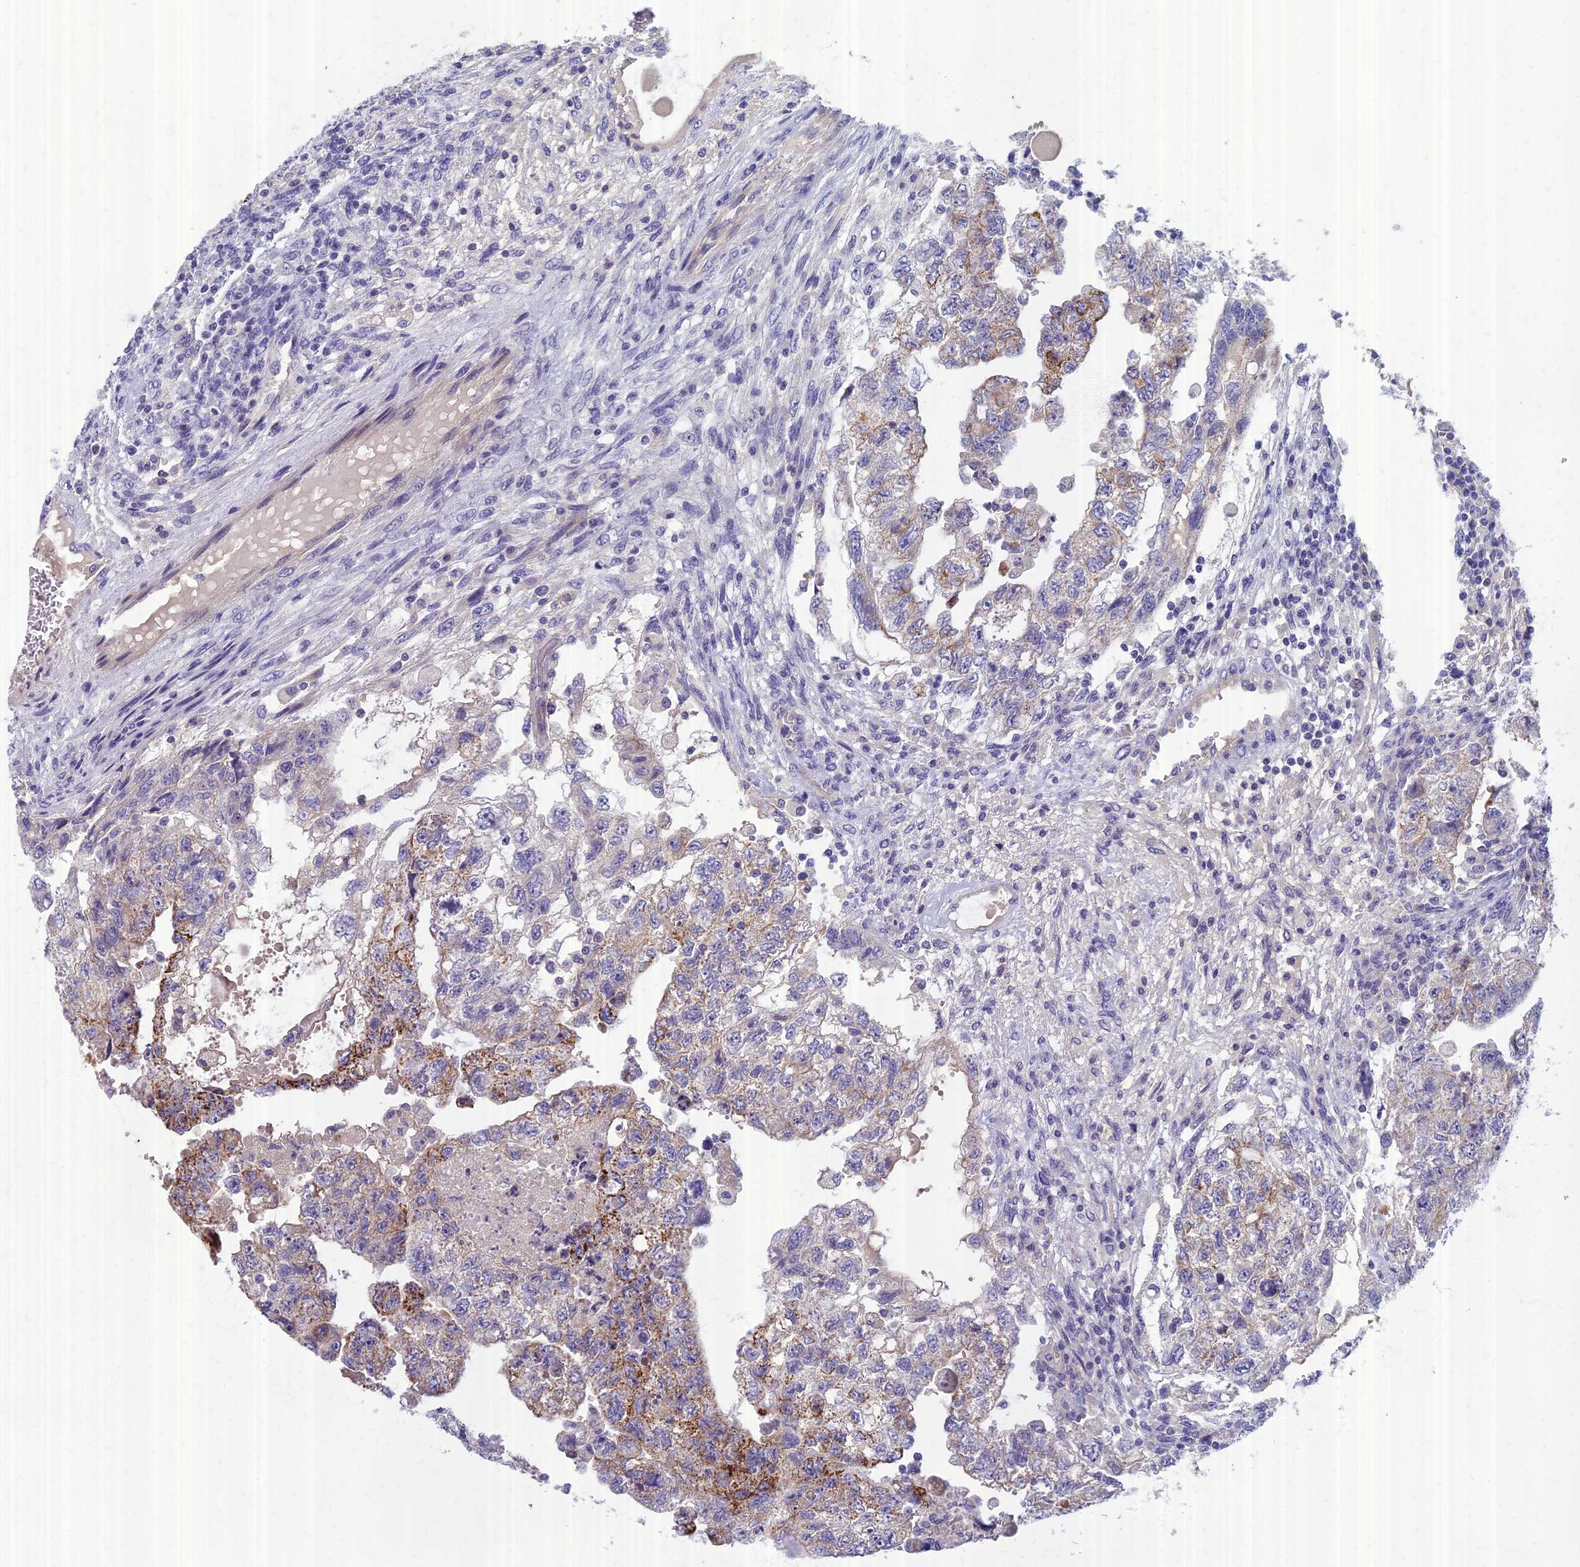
{"staining": {"intensity": "moderate", "quantity": "<25%", "location": "cytoplasmic/membranous"}, "tissue": "testis cancer", "cell_type": "Tumor cells", "image_type": "cancer", "snomed": [{"axis": "morphology", "description": "Carcinoma, Embryonal, NOS"}, {"axis": "topography", "description": "Testis"}], "caption": "Tumor cells demonstrate low levels of moderate cytoplasmic/membranous expression in about <25% of cells in human embryonal carcinoma (testis).", "gene": "AP4E1", "patient": {"sex": "male", "age": 36}}